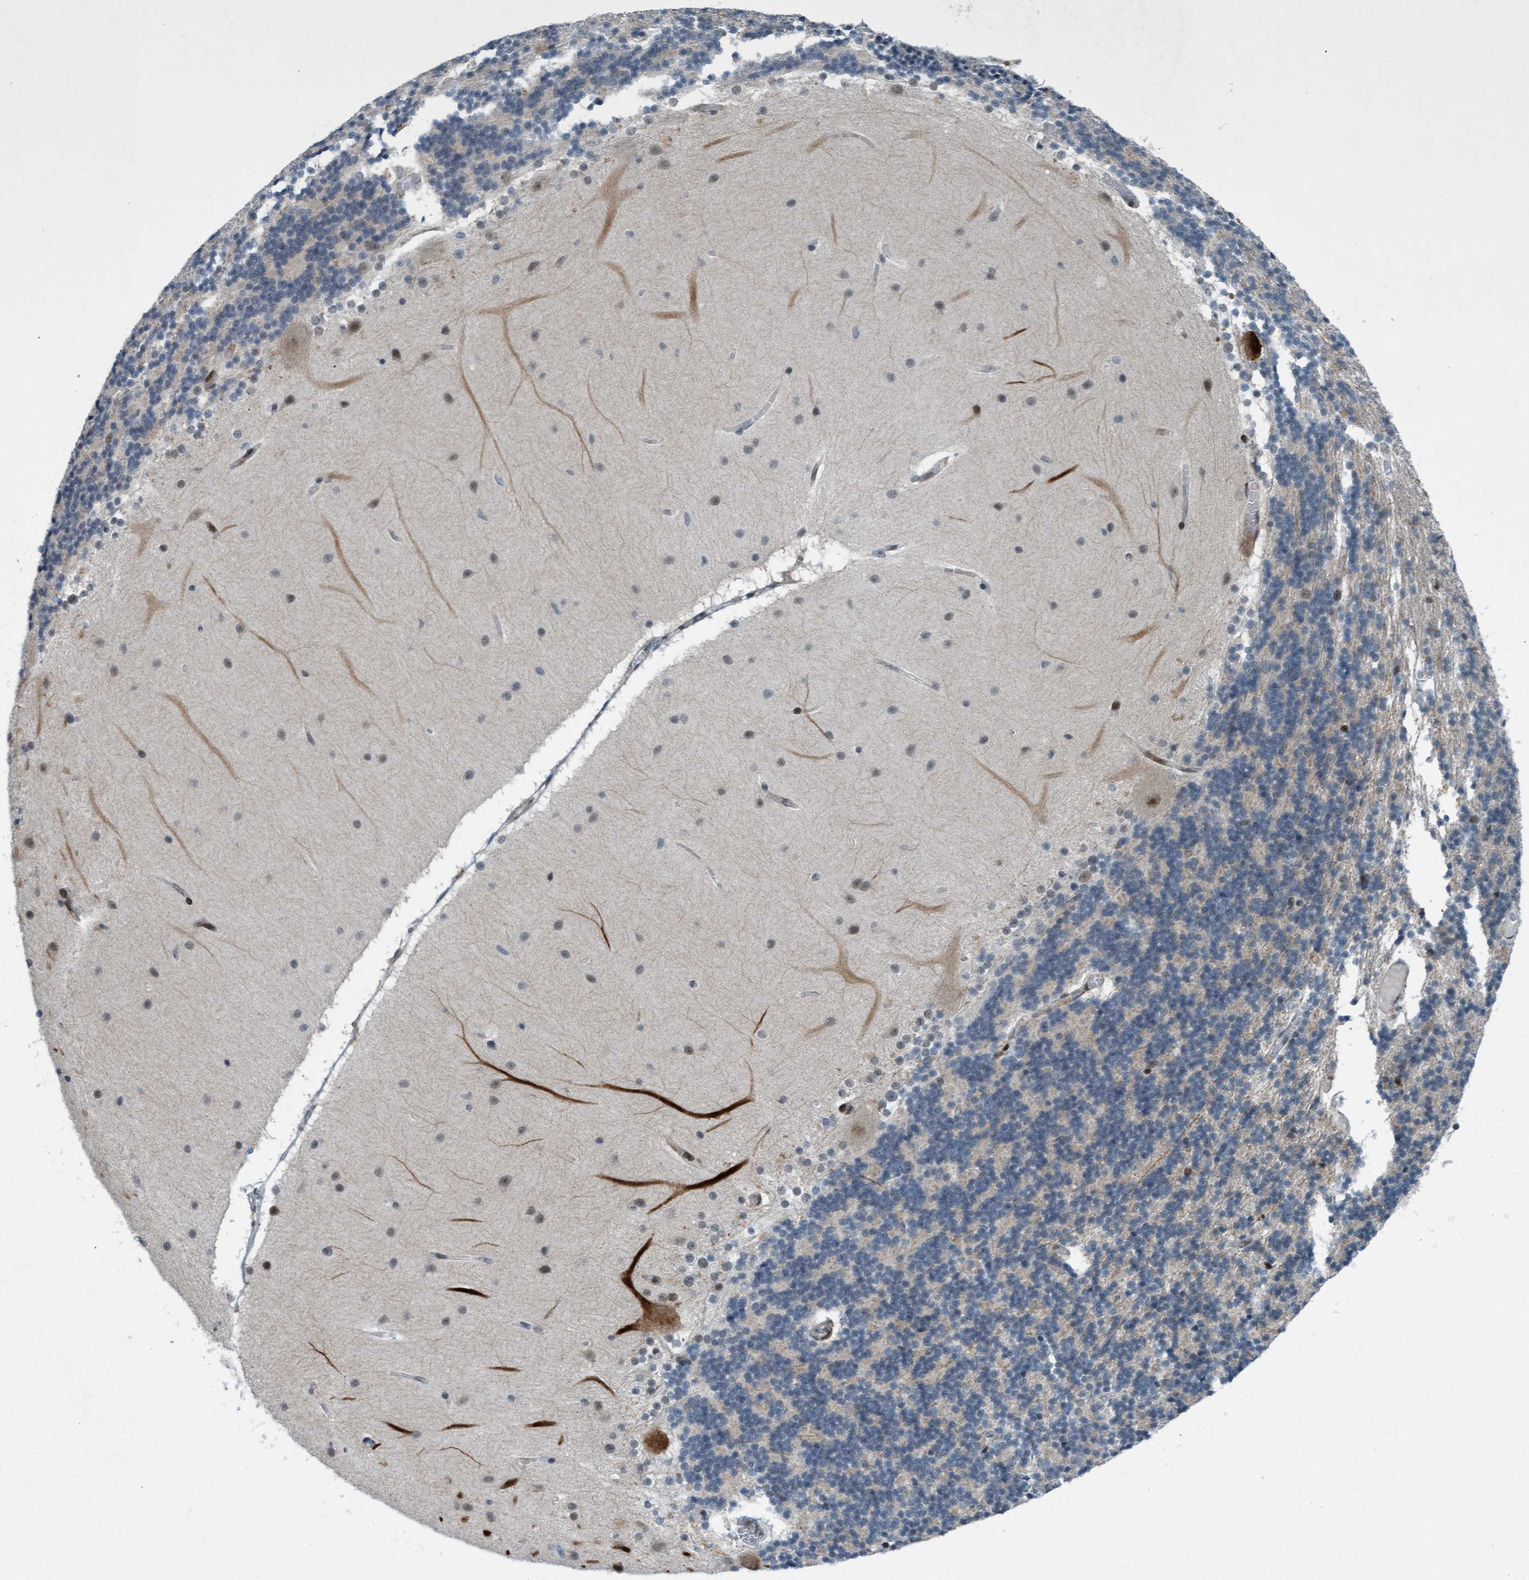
{"staining": {"intensity": "negative", "quantity": "none", "location": "none"}, "tissue": "cerebellum", "cell_type": "Cells in granular layer", "image_type": "normal", "snomed": [{"axis": "morphology", "description": "Normal tissue, NOS"}, {"axis": "topography", "description": "Cerebellum"}], "caption": "An immunohistochemistry photomicrograph of benign cerebellum is shown. There is no staining in cells in granular layer of cerebellum.", "gene": "CWC27", "patient": {"sex": "female", "age": 54}}